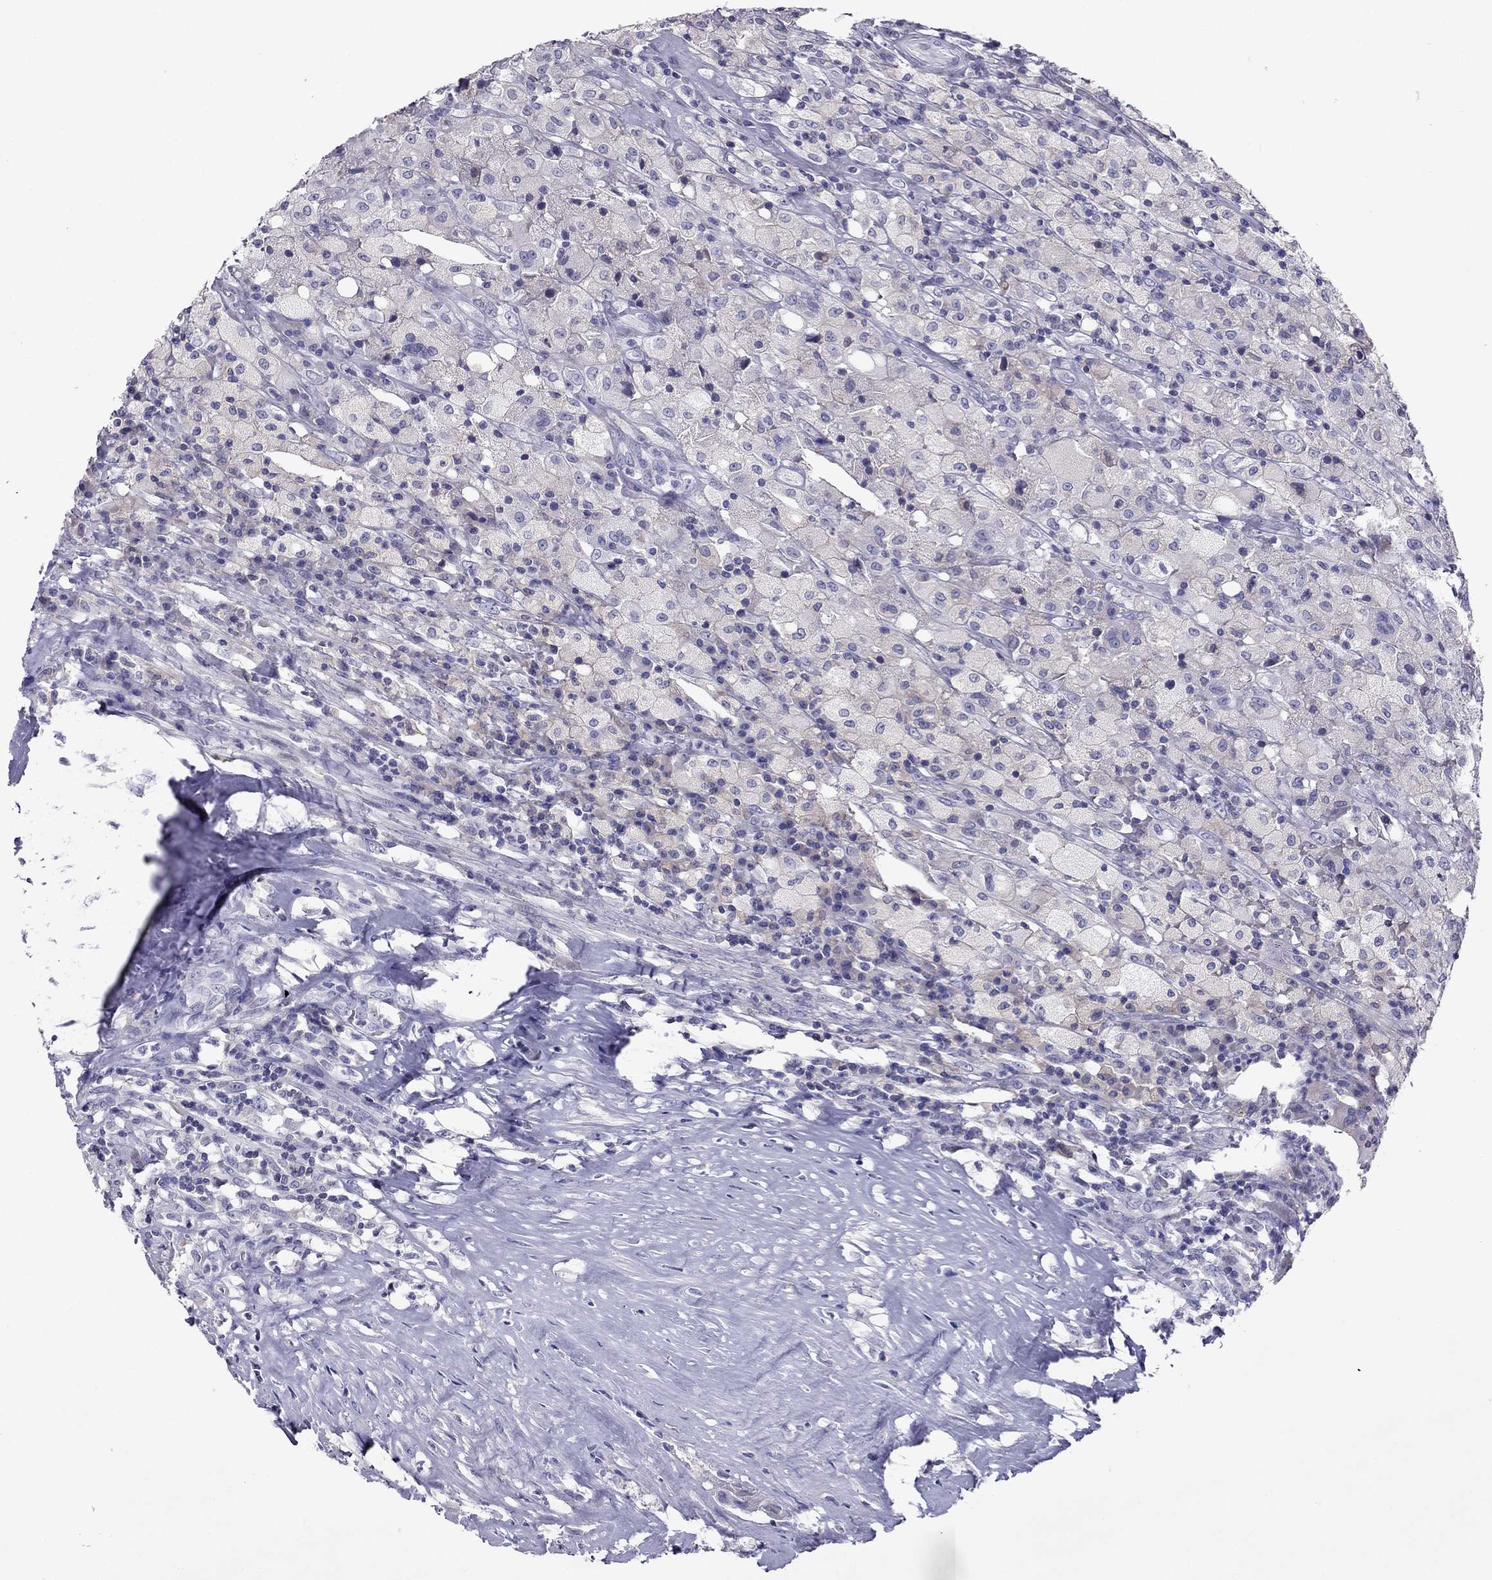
{"staining": {"intensity": "negative", "quantity": "none", "location": "none"}, "tissue": "testis cancer", "cell_type": "Tumor cells", "image_type": "cancer", "snomed": [{"axis": "morphology", "description": "Necrosis, NOS"}, {"axis": "morphology", "description": "Carcinoma, Embryonal, NOS"}, {"axis": "topography", "description": "Testis"}], "caption": "Testis cancer stained for a protein using IHC displays no staining tumor cells.", "gene": "RGS8", "patient": {"sex": "male", "age": 19}}